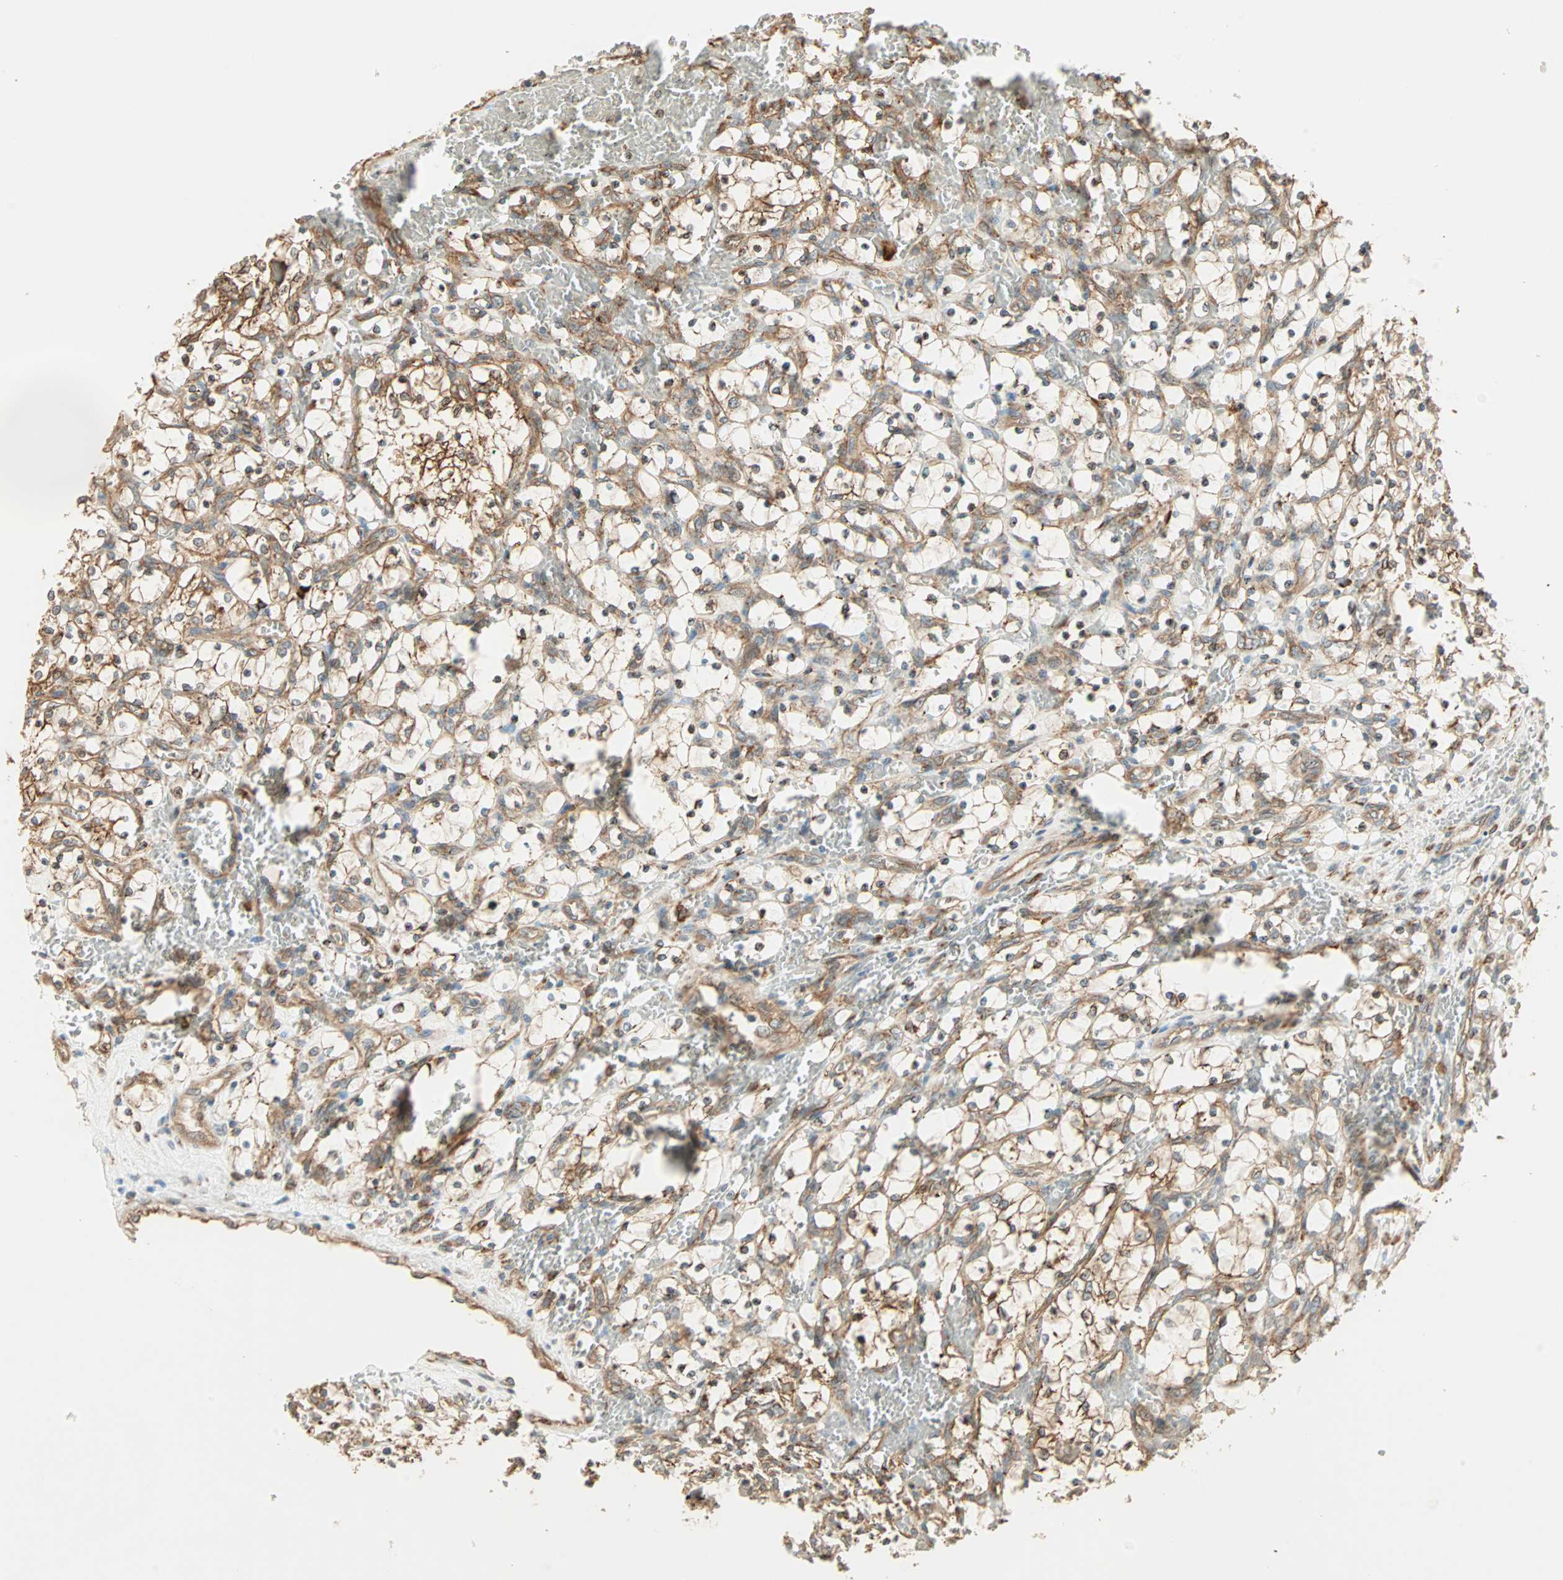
{"staining": {"intensity": "strong", "quantity": ">75%", "location": "cytoplasmic/membranous"}, "tissue": "renal cancer", "cell_type": "Tumor cells", "image_type": "cancer", "snomed": [{"axis": "morphology", "description": "Adenocarcinoma, NOS"}, {"axis": "topography", "description": "Kidney"}], "caption": "About >75% of tumor cells in human adenocarcinoma (renal) exhibit strong cytoplasmic/membranous protein expression as visualized by brown immunohistochemical staining.", "gene": "P4HA1", "patient": {"sex": "female", "age": 69}}